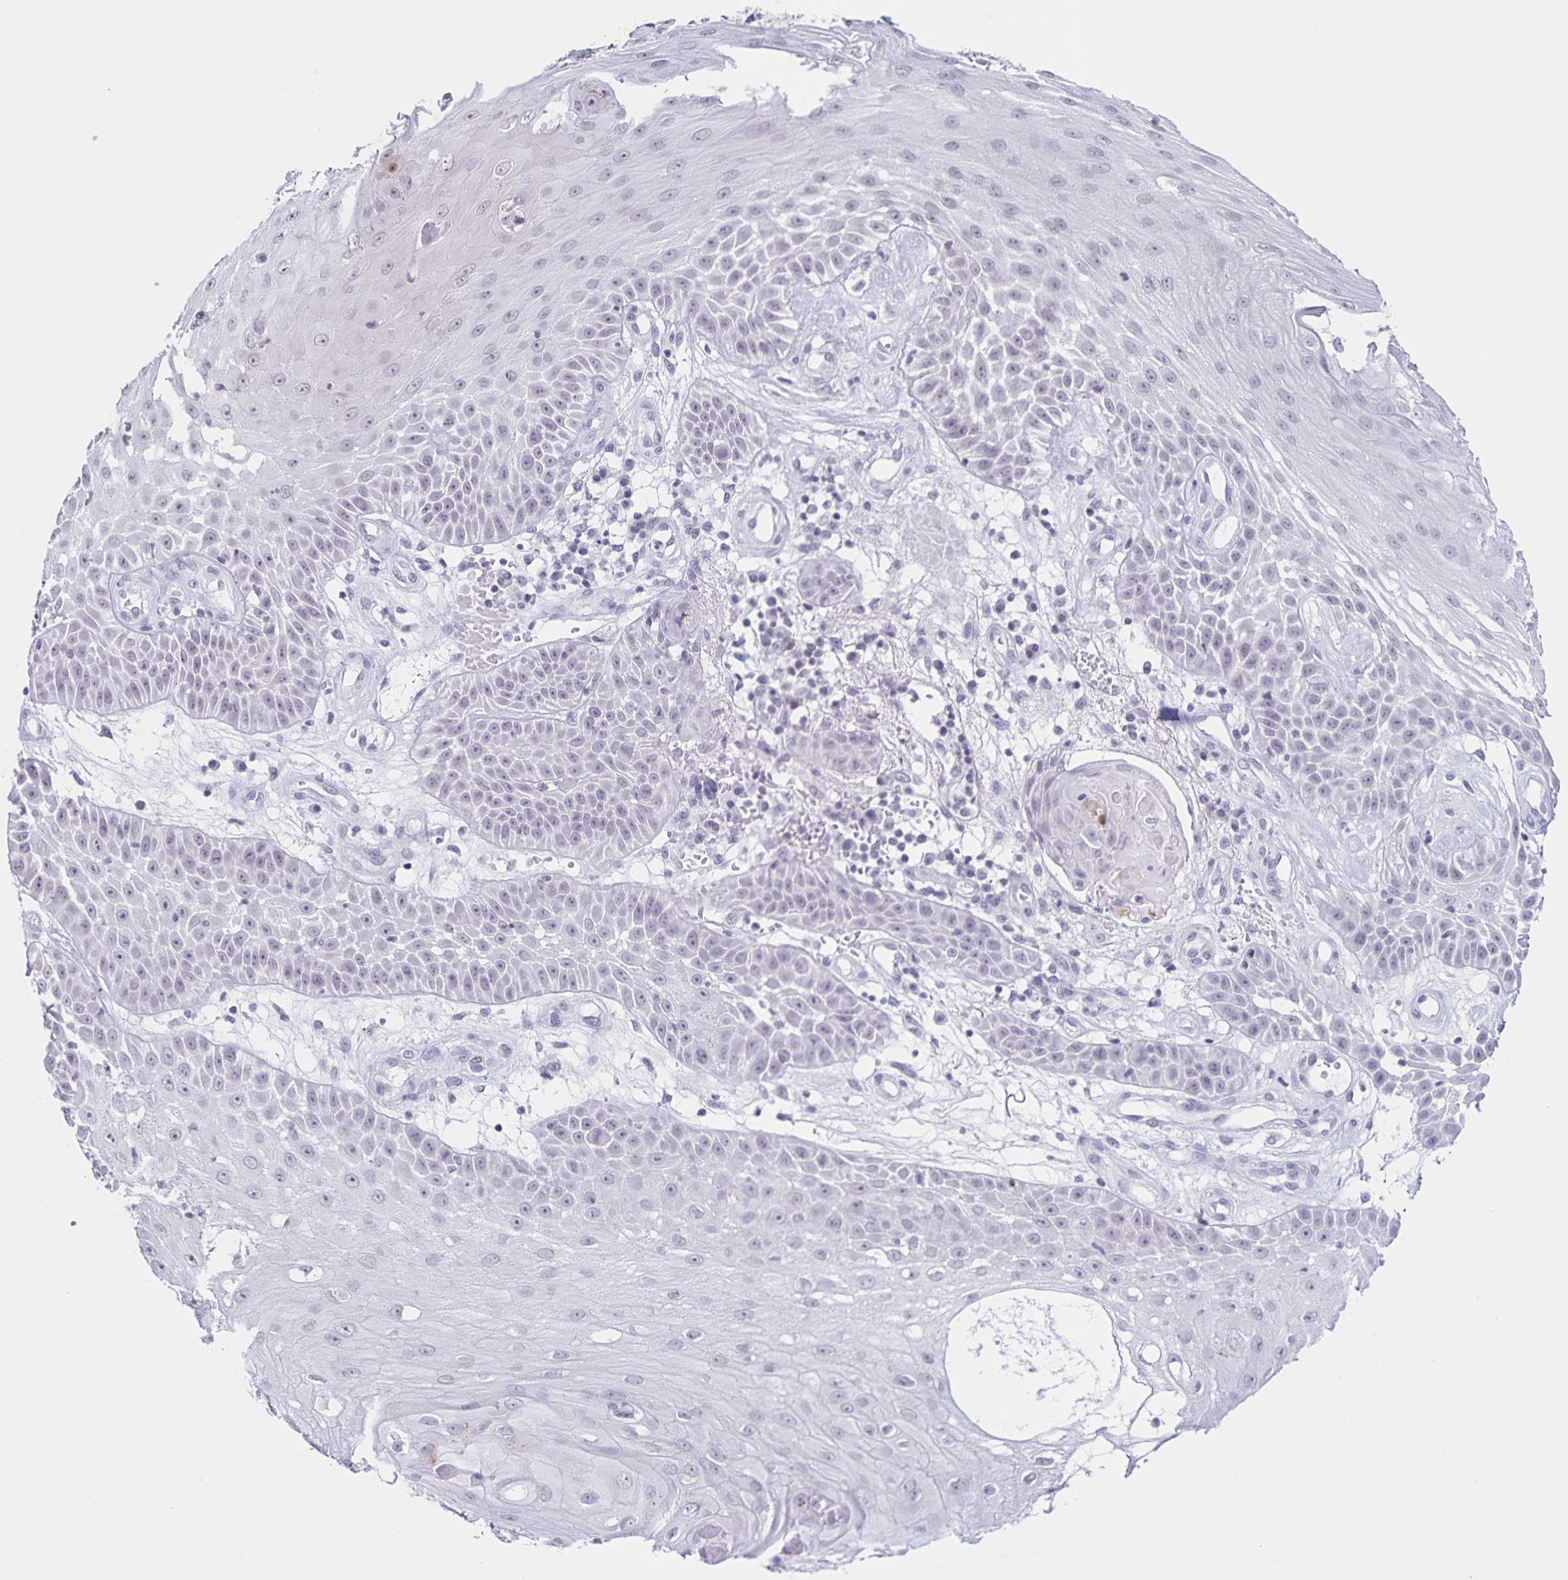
{"staining": {"intensity": "negative", "quantity": "none", "location": "none"}, "tissue": "skin cancer", "cell_type": "Tumor cells", "image_type": "cancer", "snomed": [{"axis": "morphology", "description": "Squamous cell carcinoma, NOS"}, {"axis": "topography", "description": "Skin"}], "caption": "A photomicrograph of skin cancer (squamous cell carcinoma) stained for a protein shows no brown staining in tumor cells.", "gene": "LCE6A", "patient": {"sex": "male", "age": 70}}